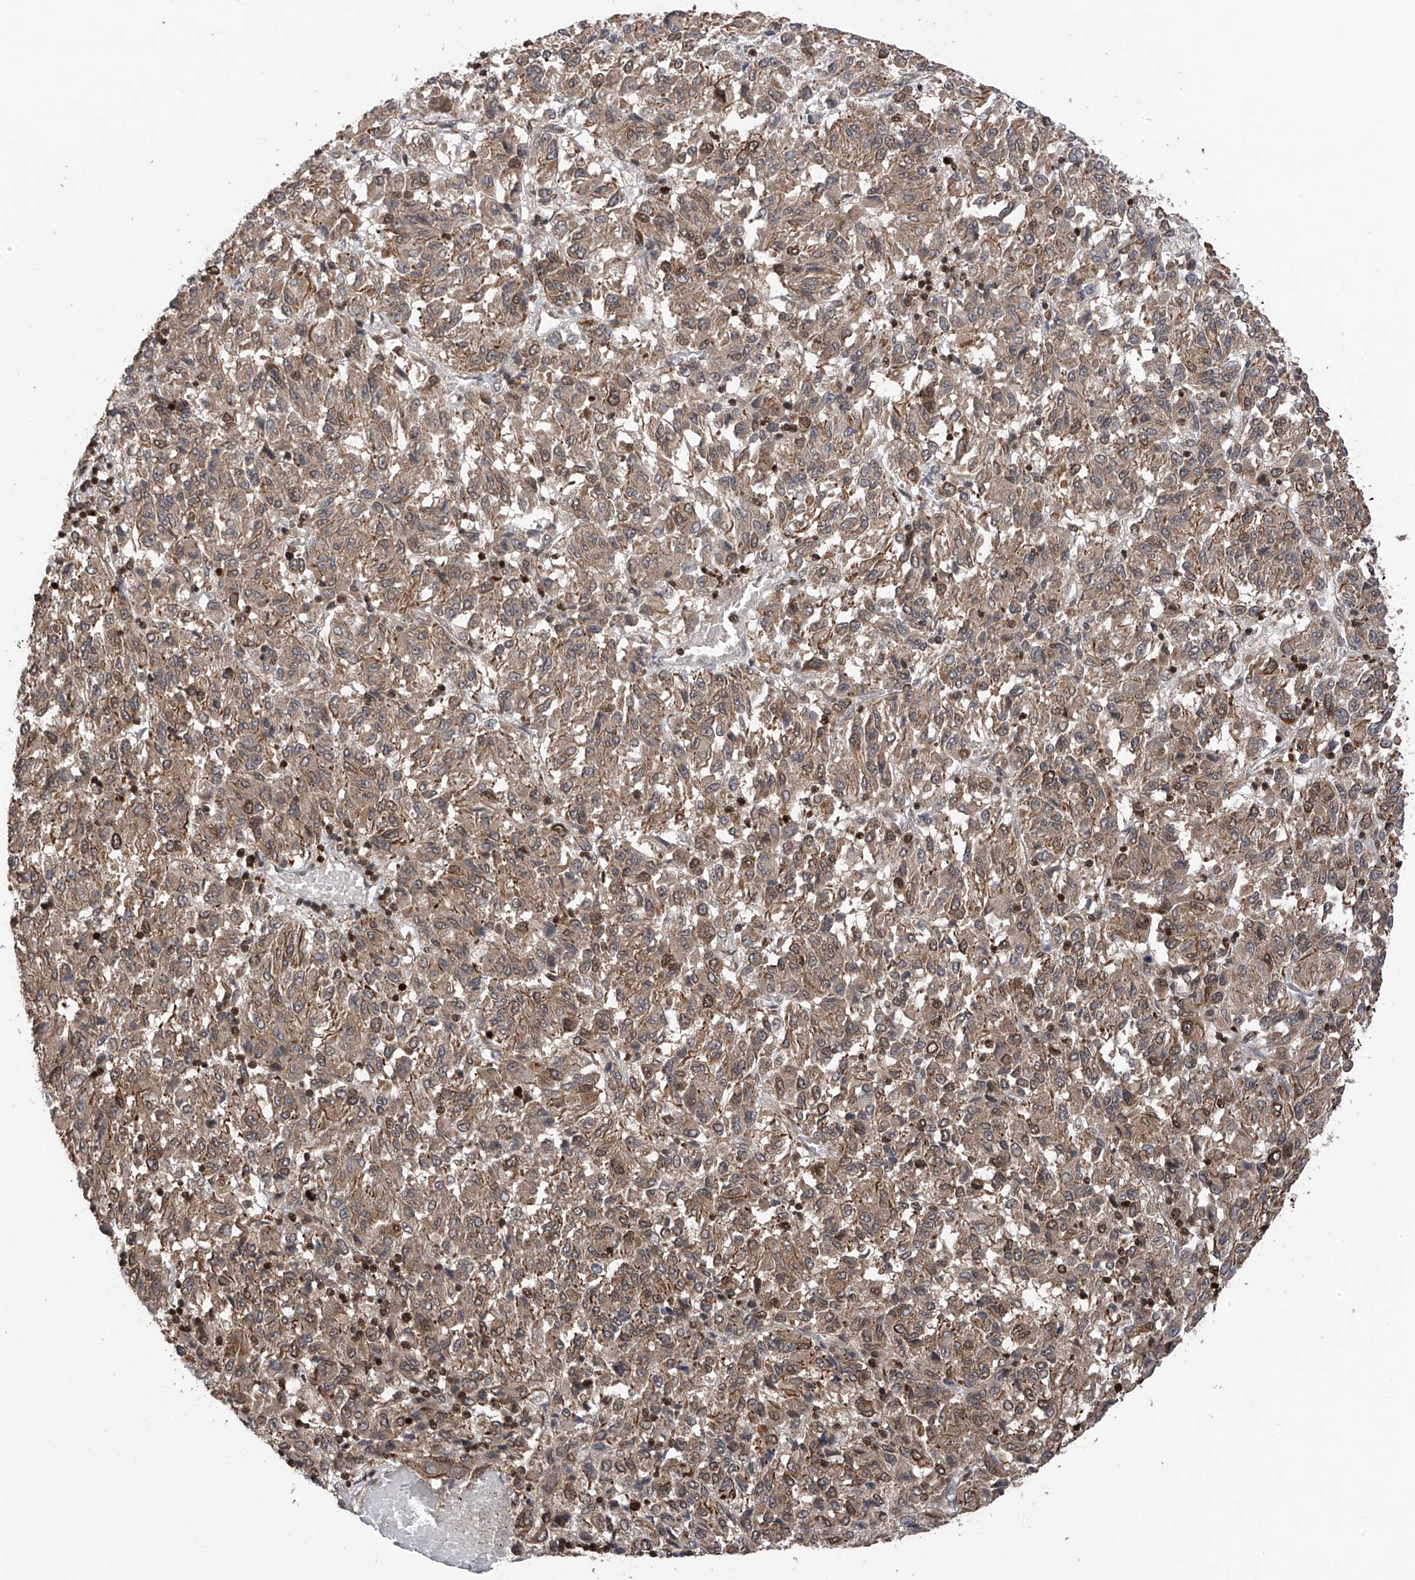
{"staining": {"intensity": "moderate", "quantity": ">75%", "location": "cytoplasmic/membranous,nuclear"}, "tissue": "melanoma", "cell_type": "Tumor cells", "image_type": "cancer", "snomed": [{"axis": "morphology", "description": "Malignant melanoma, Metastatic site"}, {"axis": "topography", "description": "Lung"}], "caption": "An immunohistochemistry image of neoplastic tissue is shown. Protein staining in brown highlights moderate cytoplasmic/membranous and nuclear positivity in malignant melanoma (metastatic site) within tumor cells. (DAB (3,3'-diaminobenzidine) IHC, brown staining for protein, blue staining for nuclei).", "gene": "DNAJC9", "patient": {"sex": "male", "age": 64}}